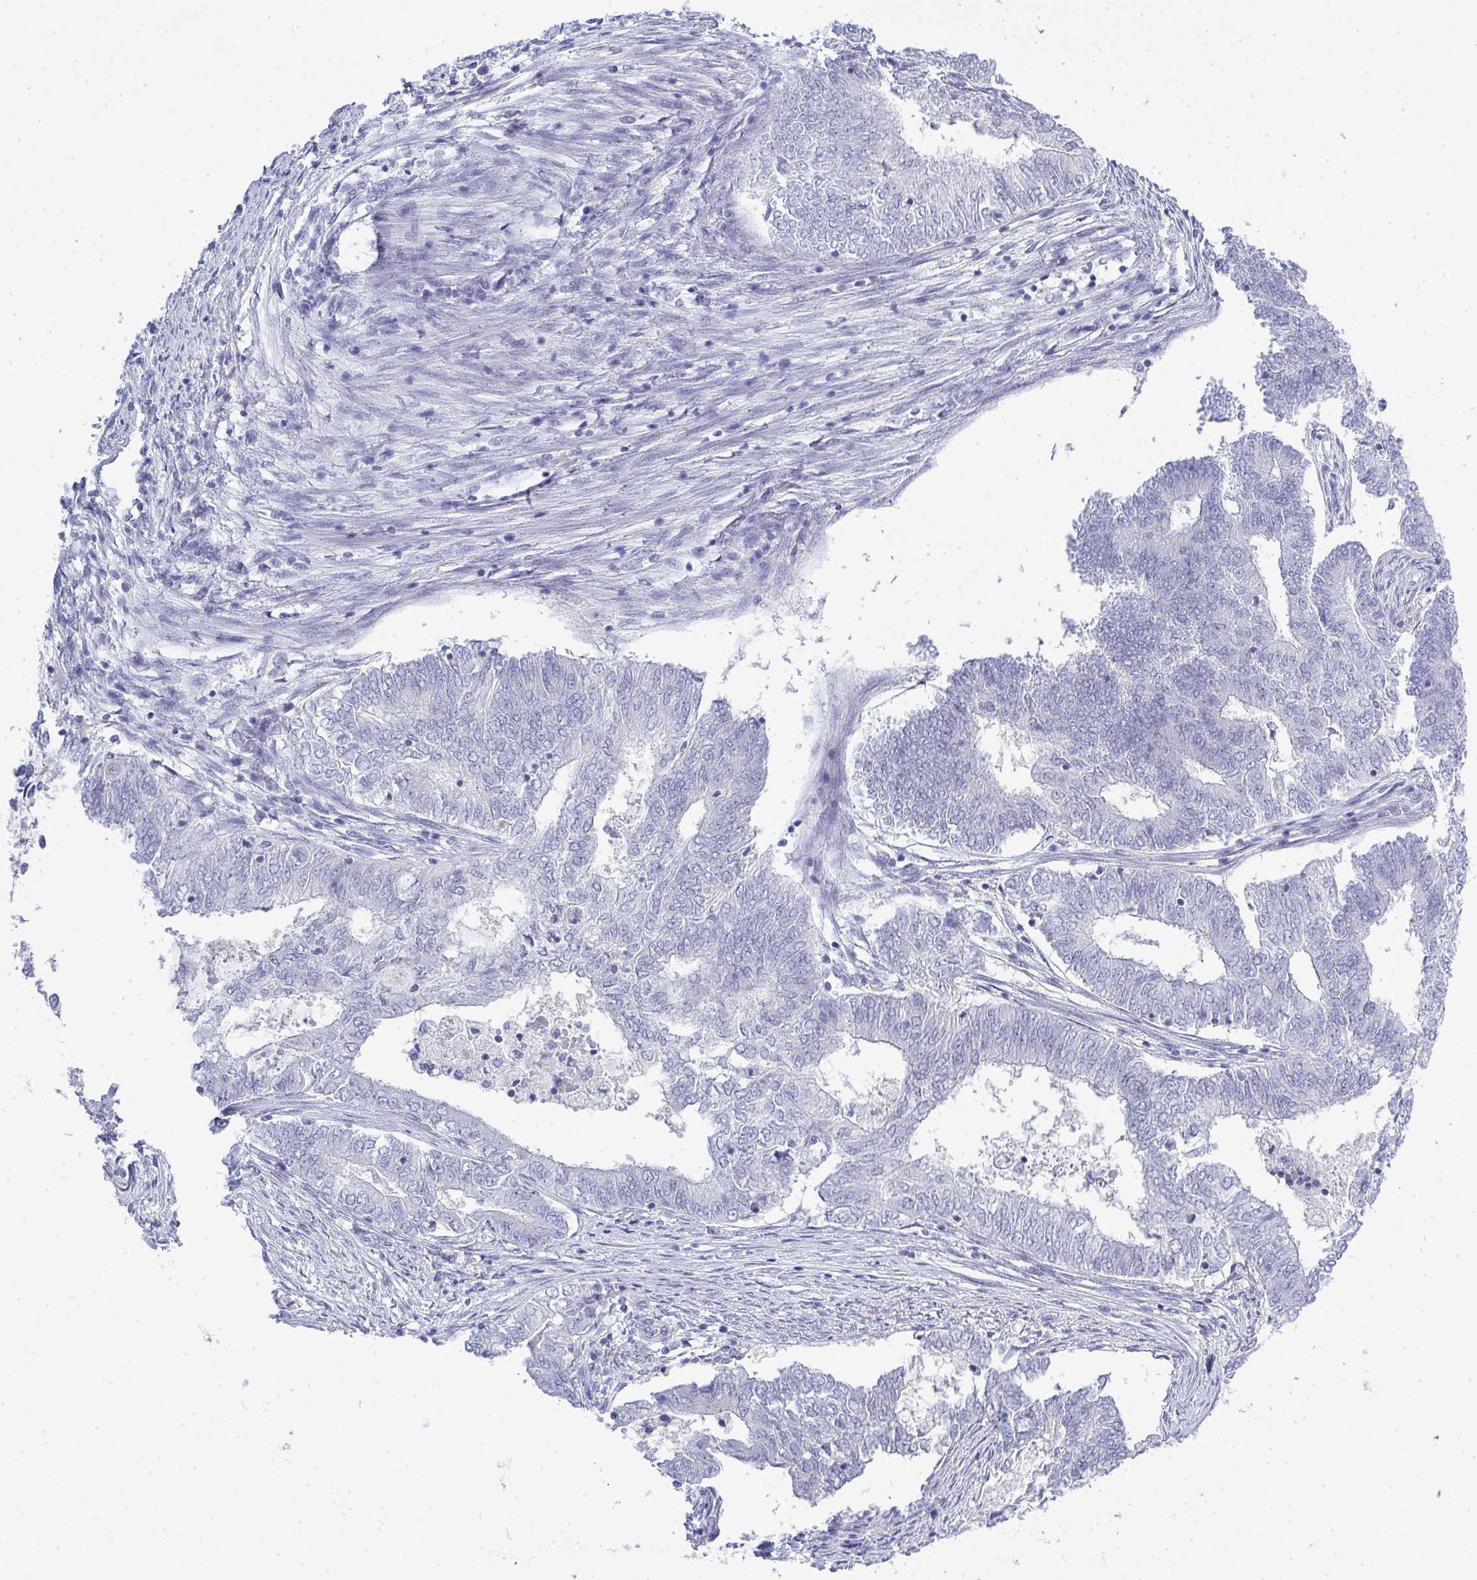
{"staining": {"intensity": "negative", "quantity": "none", "location": "none"}, "tissue": "endometrial cancer", "cell_type": "Tumor cells", "image_type": "cancer", "snomed": [{"axis": "morphology", "description": "Adenocarcinoma, NOS"}, {"axis": "topography", "description": "Endometrium"}], "caption": "Immunohistochemistry histopathology image of endometrial cancer (adenocarcinoma) stained for a protein (brown), which exhibits no expression in tumor cells.", "gene": "TMEM82", "patient": {"sex": "female", "age": 62}}